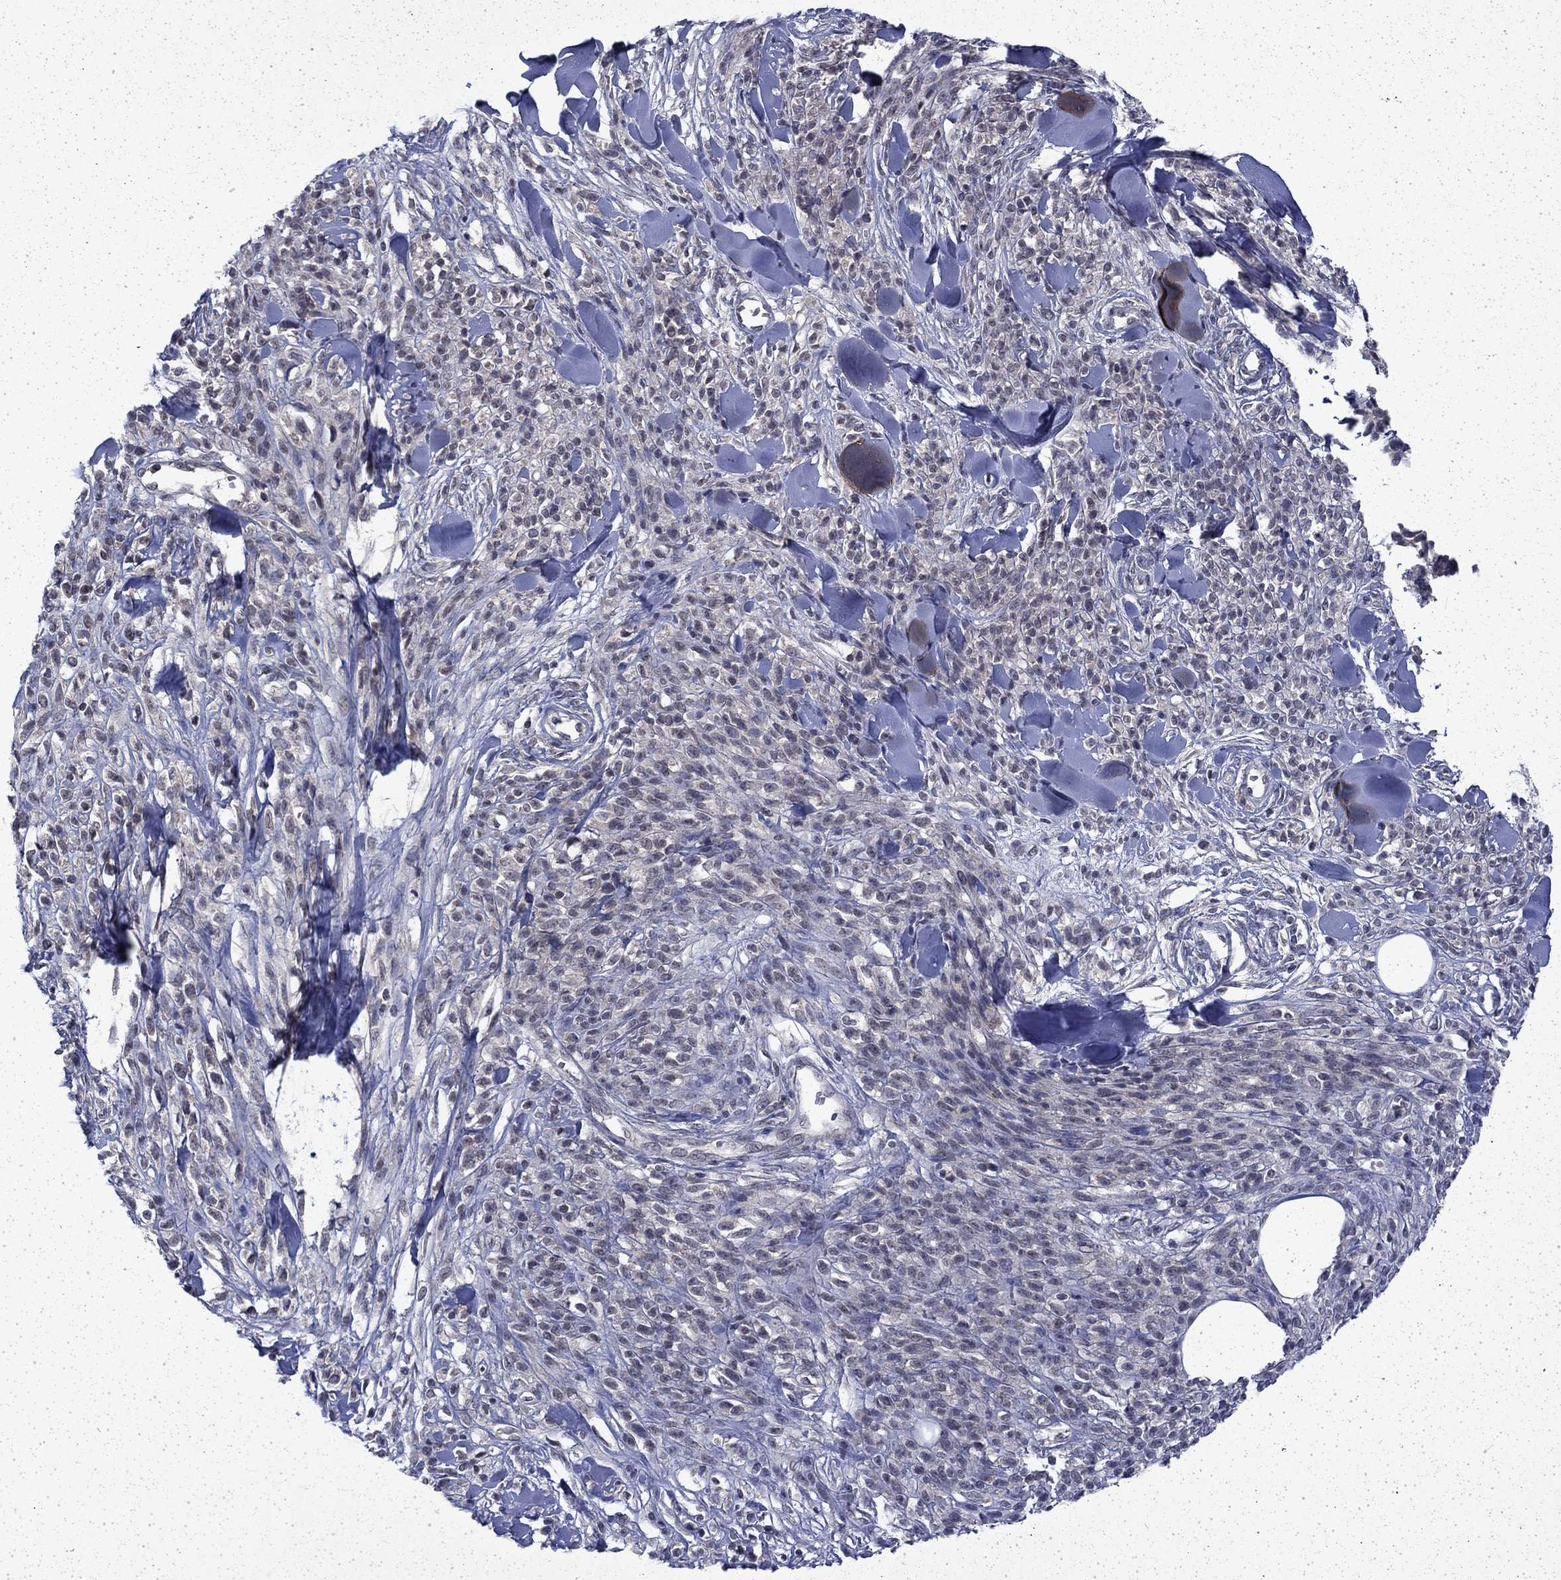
{"staining": {"intensity": "negative", "quantity": "none", "location": "none"}, "tissue": "melanoma", "cell_type": "Tumor cells", "image_type": "cancer", "snomed": [{"axis": "morphology", "description": "Malignant melanoma, NOS"}, {"axis": "topography", "description": "Skin"}, {"axis": "topography", "description": "Skin of trunk"}], "caption": "Immunohistochemistry (IHC) image of neoplastic tissue: malignant melanoma stained with DAB (3,3'-diaminobenzidine) shows no significant protein staining in tumor cells.", "gene": "CHAT", "patient": {"sex": "male", "age": 74}}